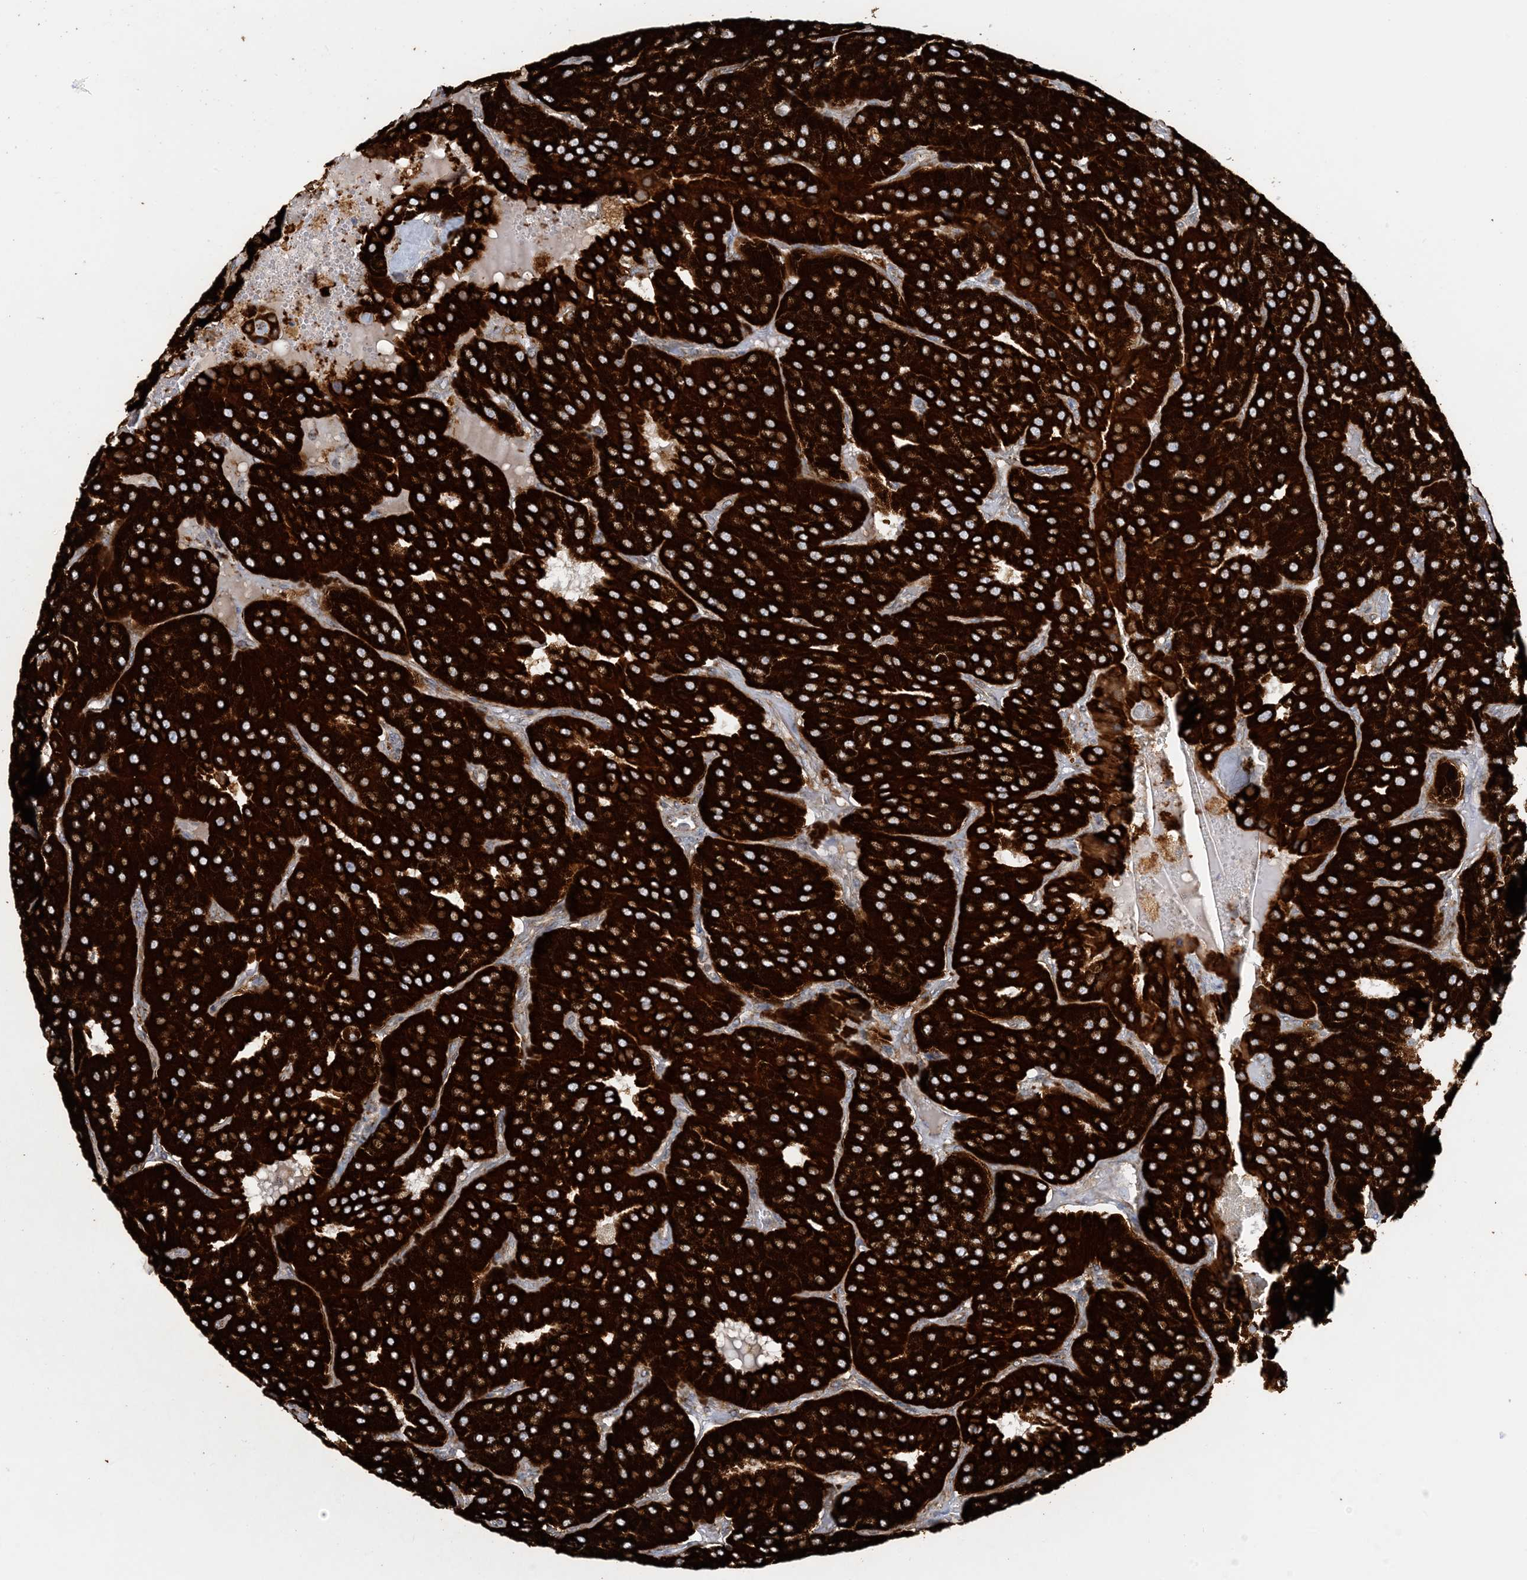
{"staining": {"intensity": "strong", "quantity": ">75%", "location": "cytoplasmic/membranous"}, "tissue": "parathyroid gland", "cell_type": "Glandular cells", "image_type": "normal", "snomed": [{"axis": "morphology", "description": "Normal tissue, NOS"}, {"axis": "morphology", "description": "Adenoma, NOS"}, {"axis": "topography", "description": "Parathyroid gland"}], "caption": "Benign parathyroid gland reveals strong cytoplasmic/membranous staining in about >75% of glandular cells, visualized by immunohistochemistry.", "gene": "COA3", "patient": {"sex": "female", "age": 86}}